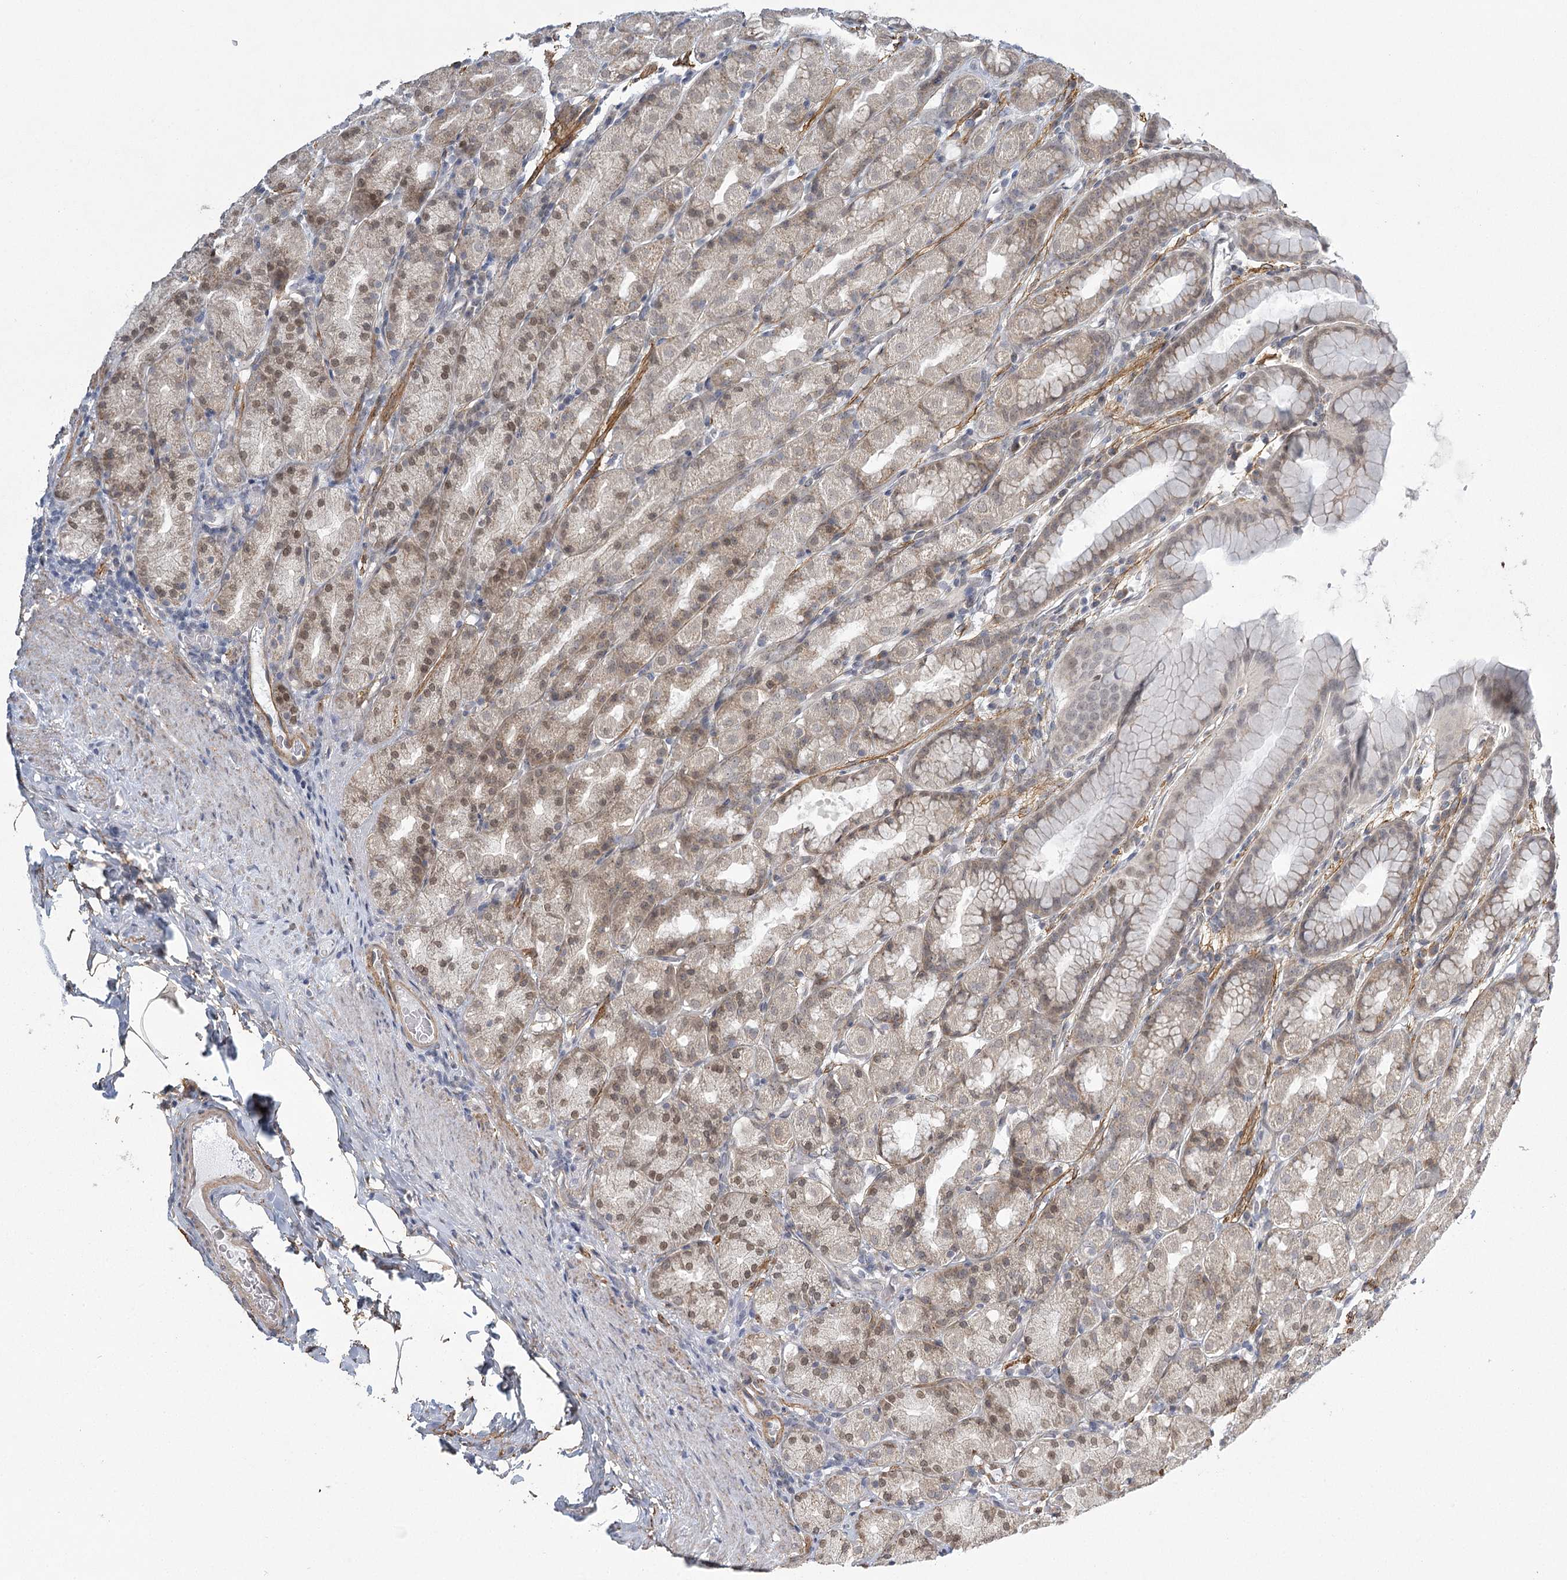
{"staining": {"intensity": "weak", "quantity": "25%-75%", "location": "cytoplasmic/membranous,nuclear"}, "tissue": "stomach", "cell_type": "Glandular cells", "image_type": "normal", "snomed": [{"axis": "morphology", "description": "Normal tissue, NOS"}, {"axis": "topography", "description": "Stomach, upper"}], "caption": "Glandular cells exhibit weak cytoplasmic/membranous,nuclear positivity in approximately 25%-75% of cells in unremarkable stomach. Using DAB (brown) and hematoxylin (blue) stains, captured at high magnification using brightfield microscopy.", "gene": "MED28", "patient": {"sex": "male", "age": 68}}